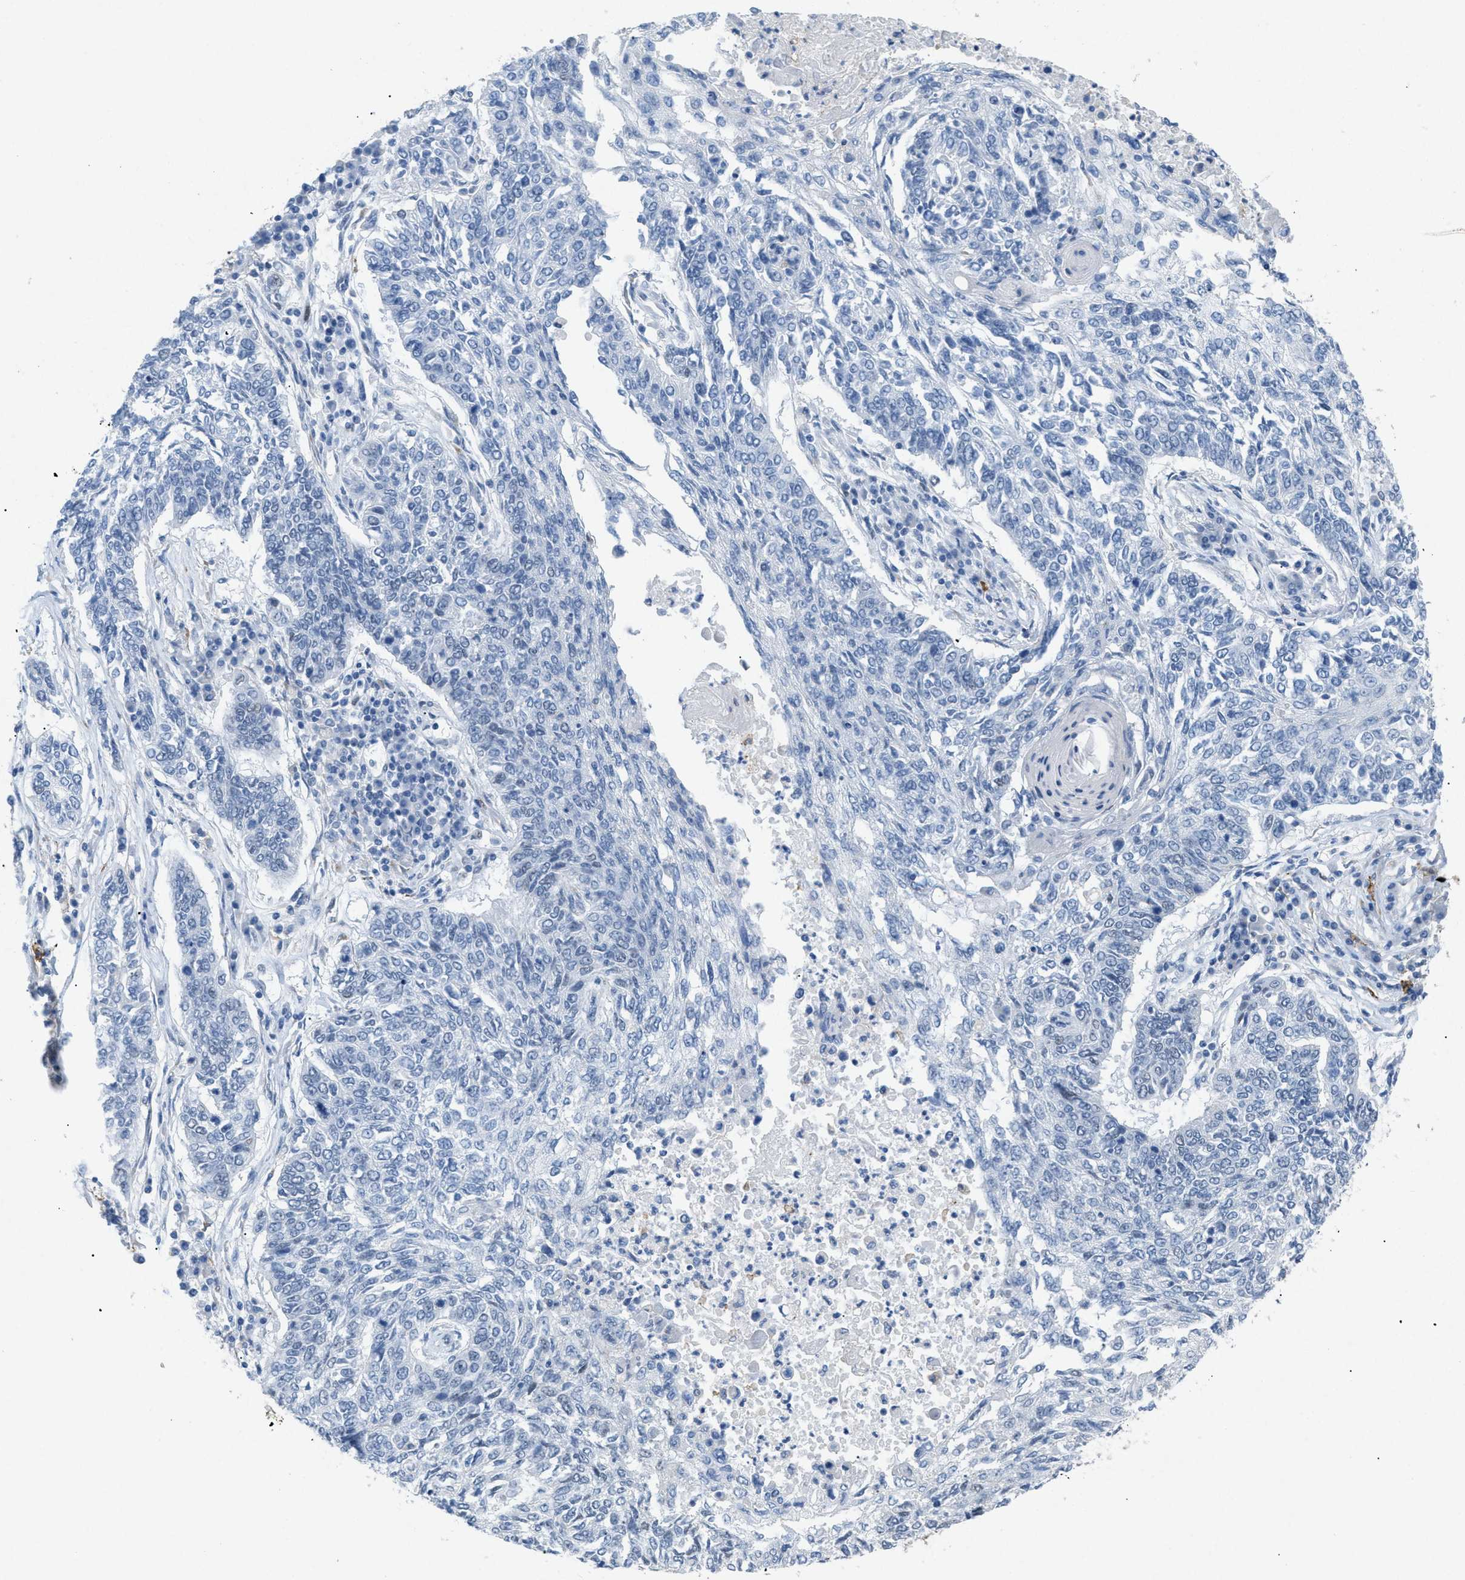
{"staining": {"intensity": "negative", "quantity": "none", "location": "none"}, "tissue": "lung cancer", "cell_type": "Tumor cells", "image_type": "cancer", "snomed": [{"axis": "morphology", "description": "Normal tissue, NOS"}, {"axis": "morphology", "description": "Squamous cell carcinoma, NOS"}, {"axis": "topography", "description": "Cartilage tissue"}, {"axis": "topography", "description": "Bronchus"}, {"axis": "topography", "description": "Lung"}], "caption": "DAB (3,3'-diaminobenzidine) immunohistochemical staining of human lung squamous cell carcinoma reveals no significant expression in tumor cells.", "gene": "TASOR", "patient": {"sex": "female", "age": 49}}